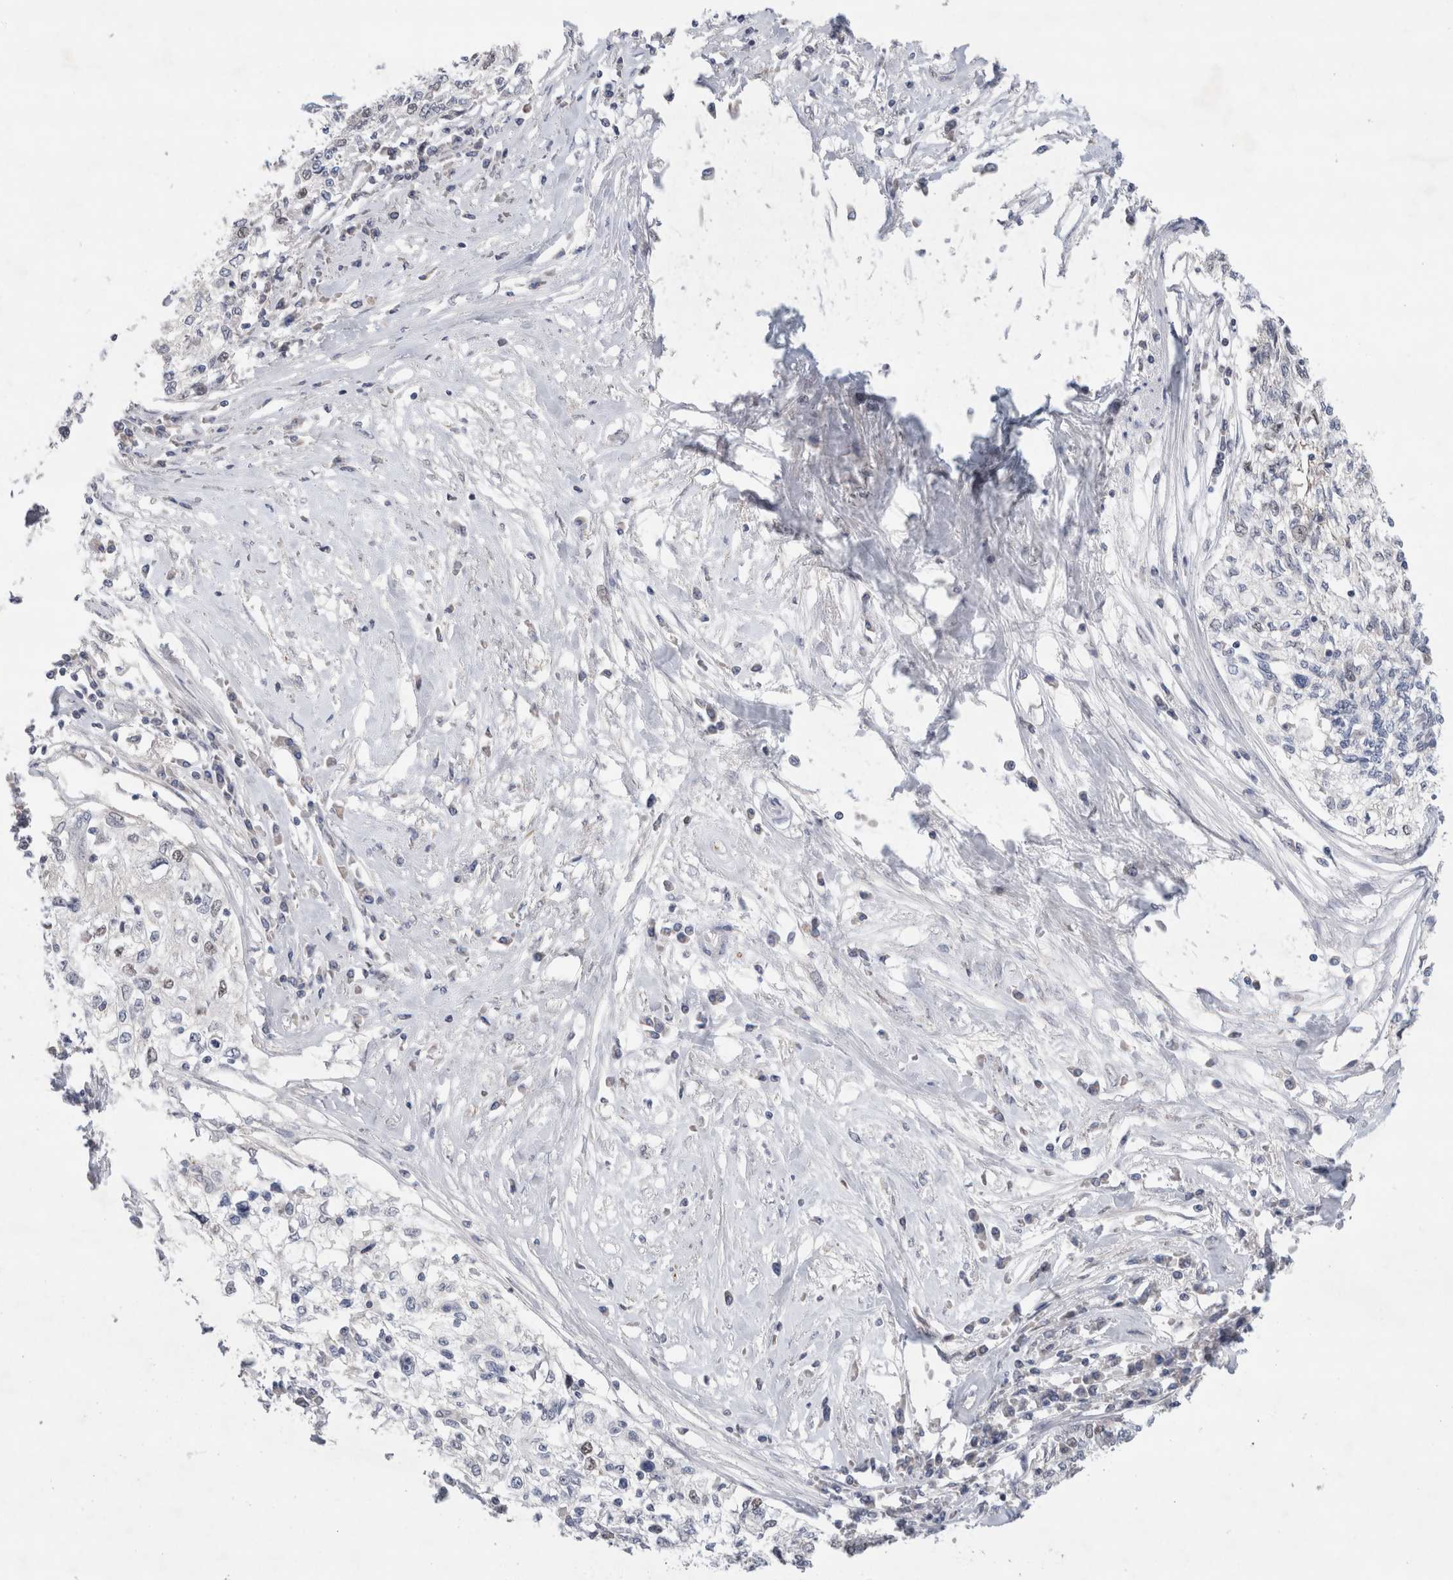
{"staining": {"intensity": "weak", "quantity": "<25%", "location": "nuclear"}, "tissue": "cervical cancer", "cell_type": "Tumor cells", "image_type": "cancer", "snomed": [{"axis": "morphology", "description": "Squamous cell carcinoma, NOS"}, {"axis": "topography", "description": "Cervix"}], "caption": "Immunohistochemical staining of human cervical squamous cell carcinoma shows no significant staining in tumor cells.", "gene": "KNL1", "patient": {"sex": "female", "age": 57}}